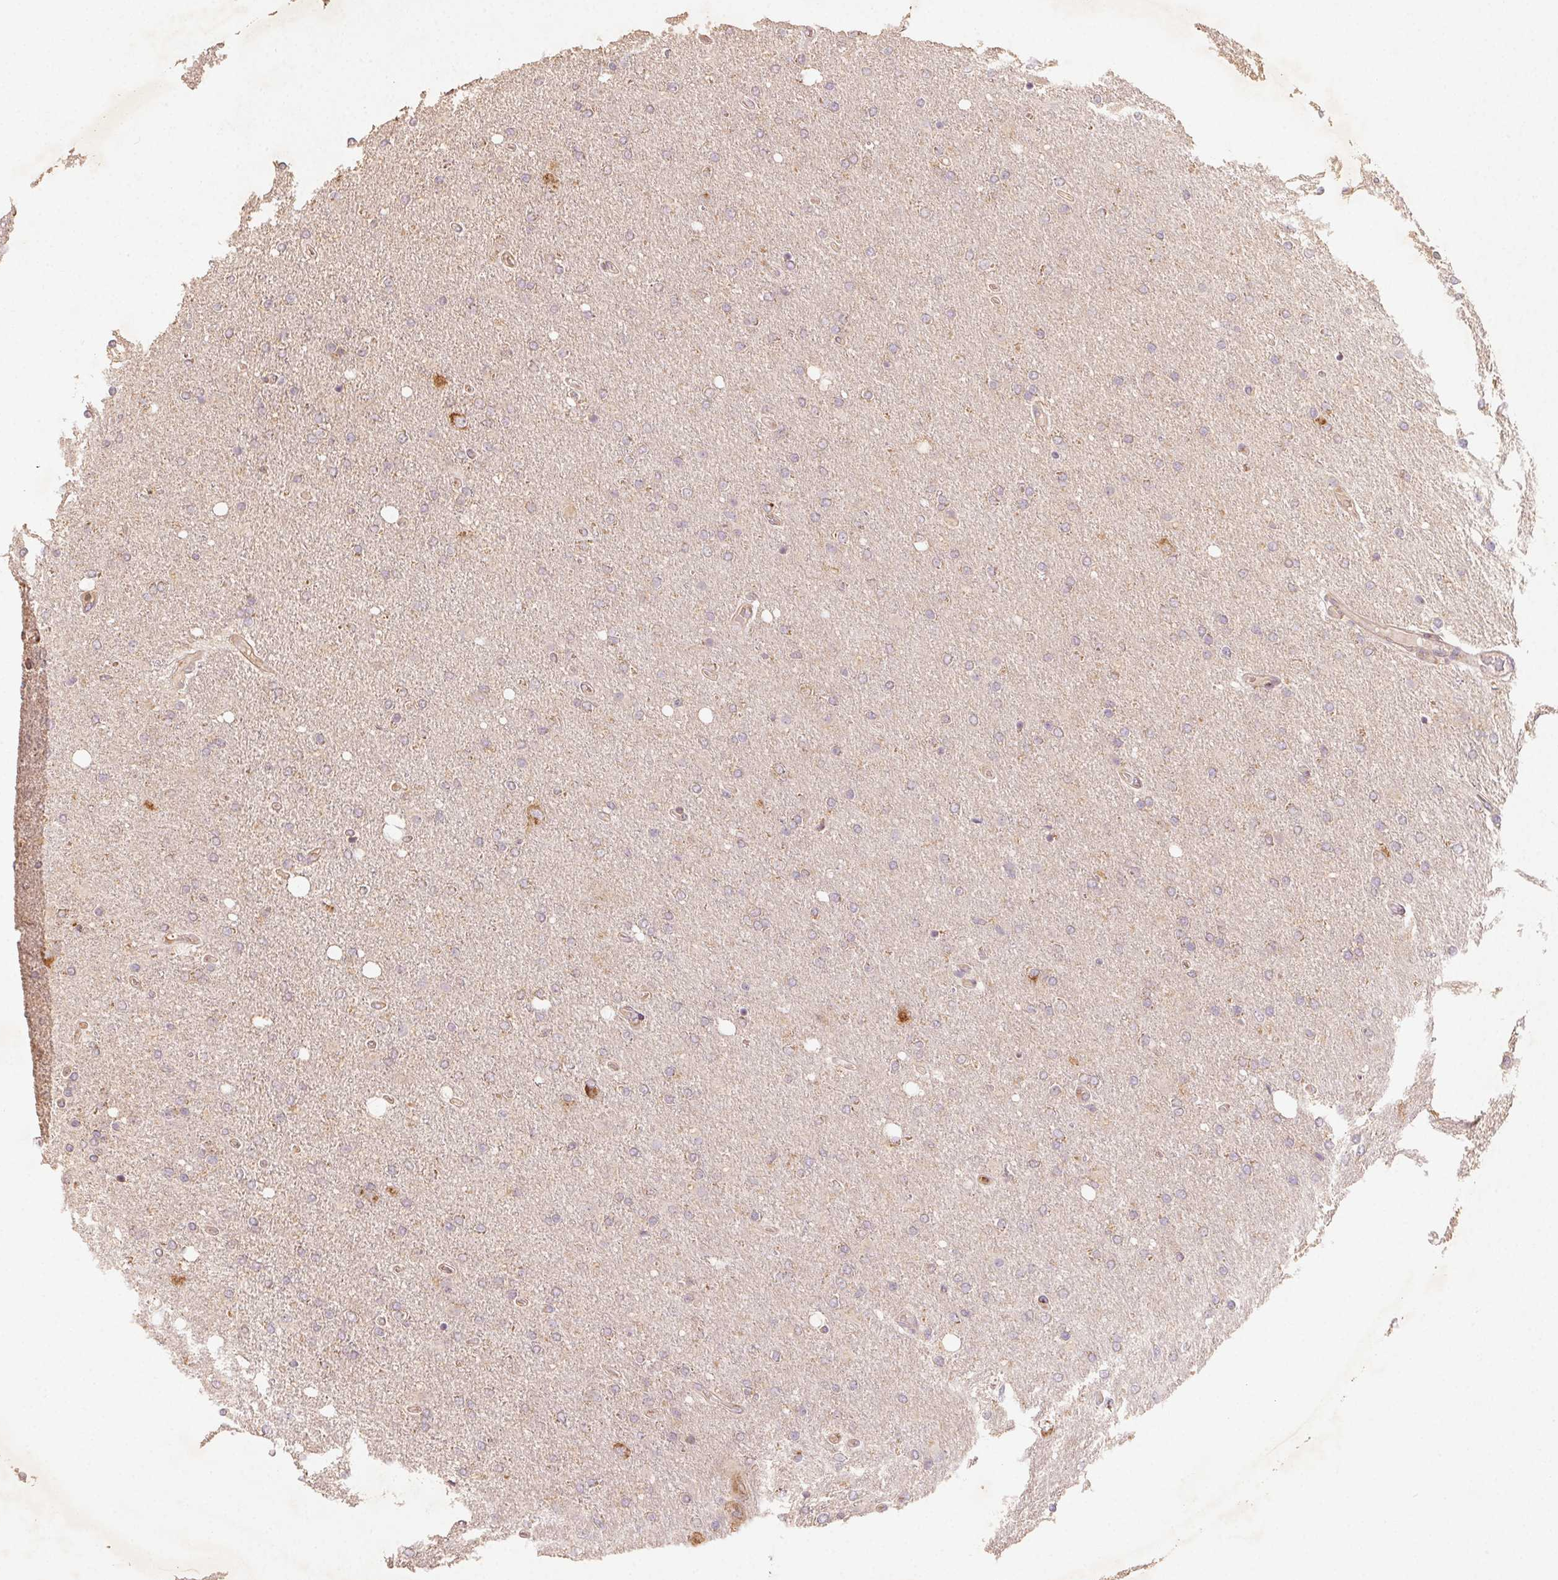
{"staining": {"intensity": "negative", "quantity": "none", "location": "none"}, "tissue": "glioma", "cell_type": "Tumor cells", "image_type": "cancer", "snomed": [{"axis": "morphology", "description": "Glioma, malignant, High grade"}, {"axis": "topography", "description": "Cerebral cortex"}], "caption": "The histopathology image reveals no staining of tumor cells in malignant high-grade glioma. Nuclei are stained in blue.", "gene": "AP1S1", "patient": {"sex": "male", "age": 70}}